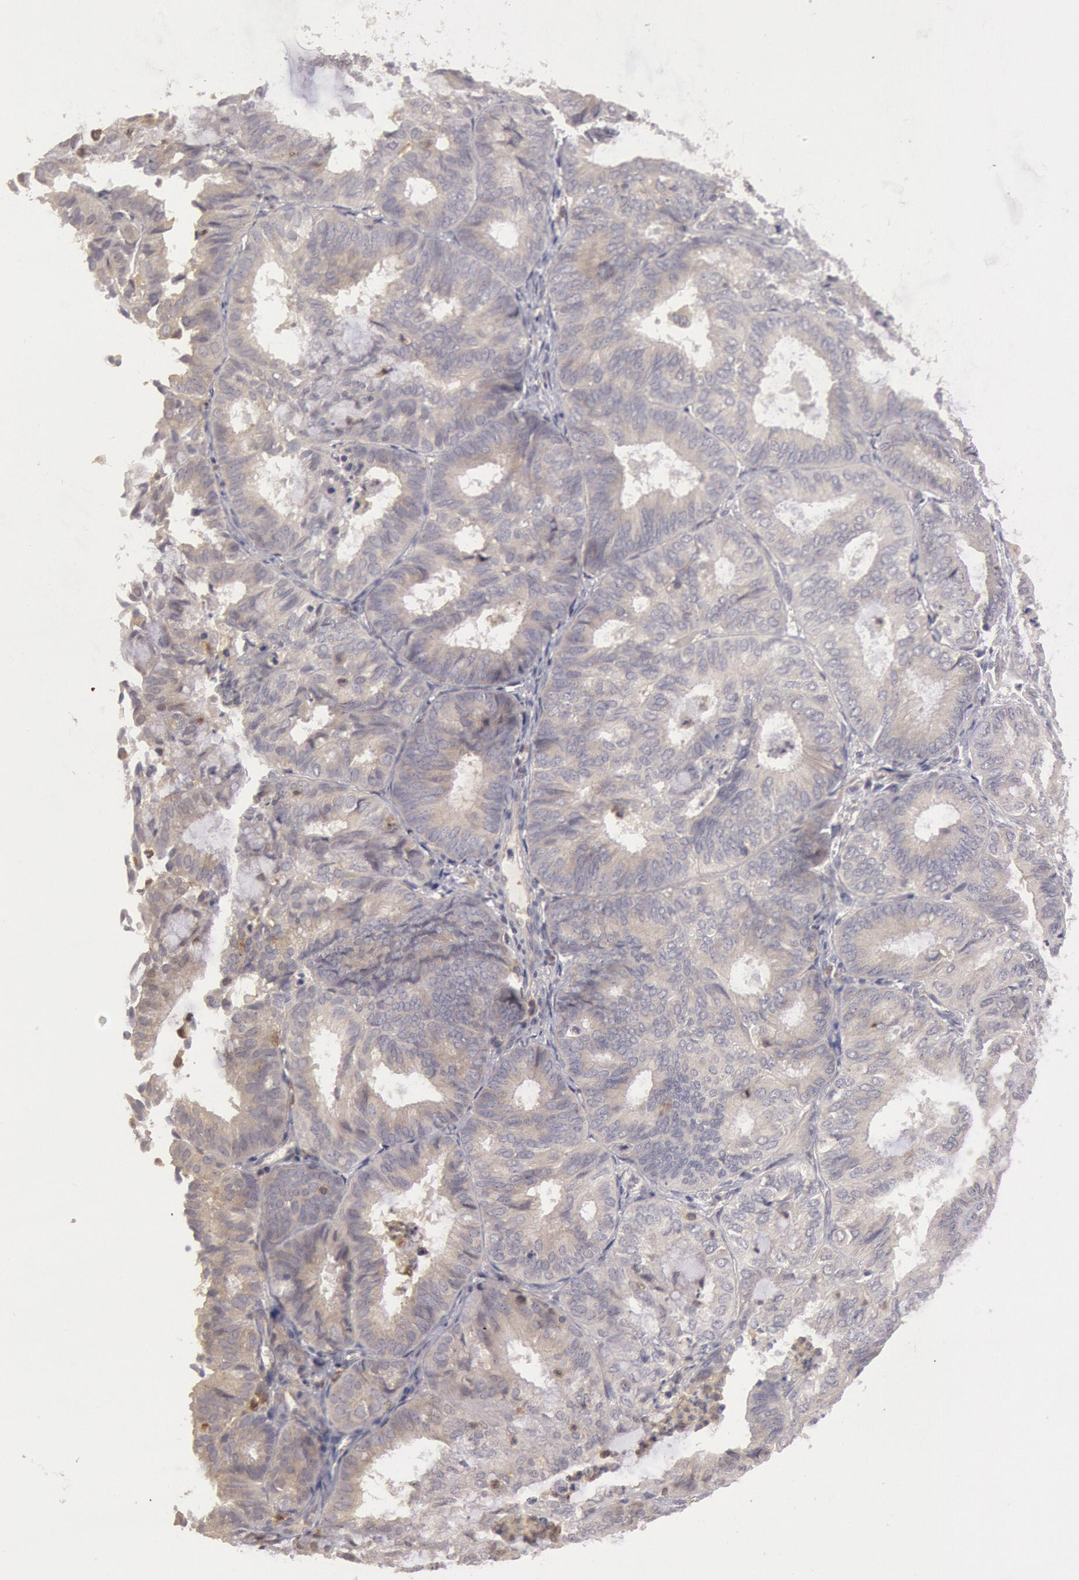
{"staining": {"intensity": "weak", "quantity": ">75%", "location": "cytoplasmic/membranous"}, "tissue": "endometrial cancer", "cell_type": "Tumor cells", "image_type": "cancer", "snomed": [{"axis": "morphology", "description": "Adenocarcinoma, NOS"}, {"axis": "topography", "description": "Endometrium"}], "caption": "Adenocarcinoma (endometrial) tissue shows weak cytoplasmic/membranous staining in approximately >75% of tumor cells, visualized by immunohistochemistry. (brown staining indicates protein expression, while blue staining denotes nuclei).", "gene": "PIK3R1", "patient": {"sex": "female", "age": 59}}